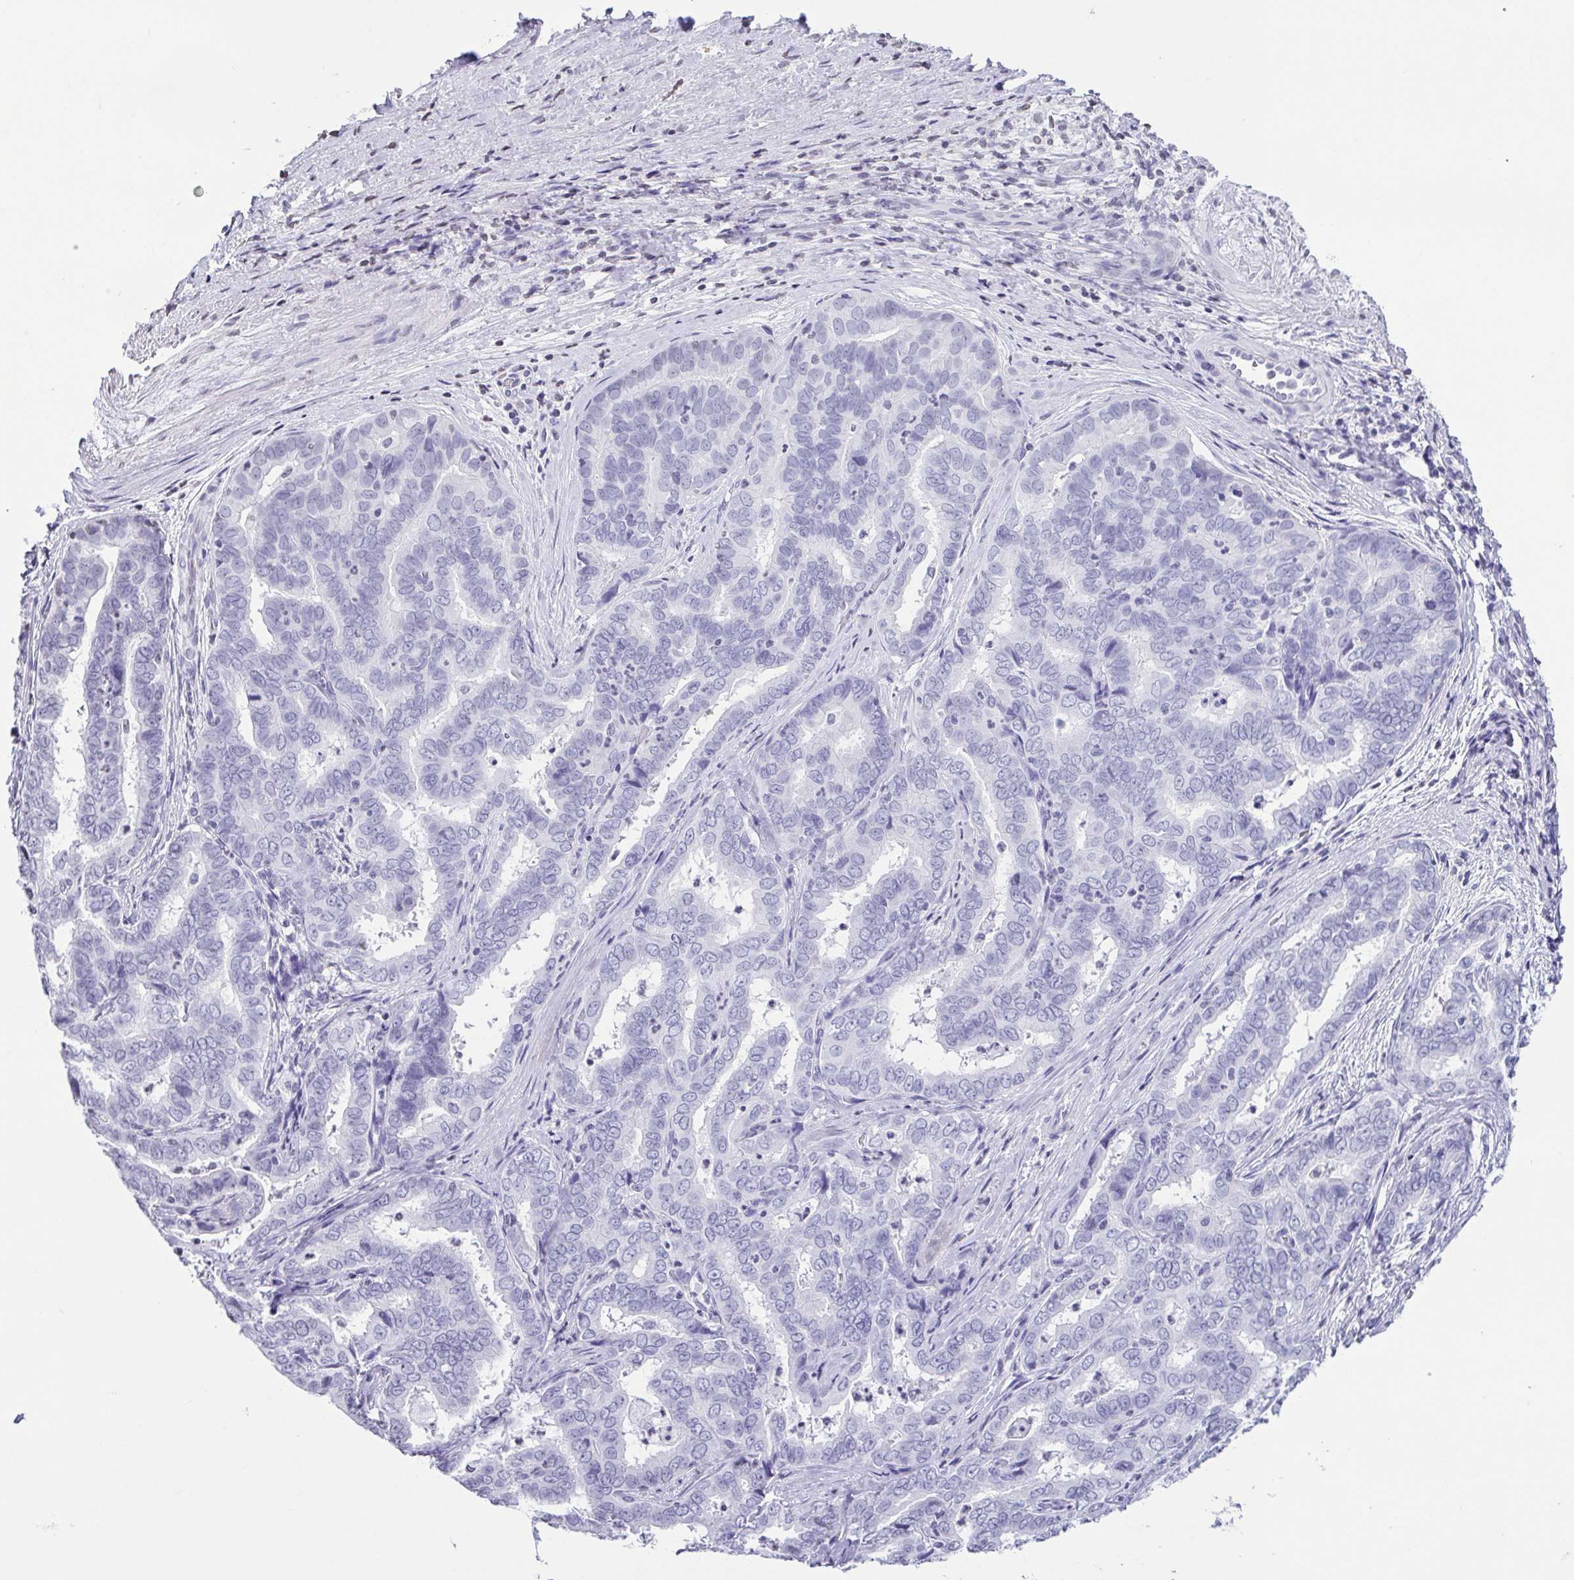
{"staining": {"intensity": "negative", "quantity": "none", "location": "none"}, "tissue": "liver cancer", "cell_type": "Tumor cells", "image_type": "cancer", "snomed": [{"axis": "morphology", "description": "Cholangiocarcinoma"}, {"axis": "topography", "description": "Liver"}], "caption": "IHC photomicrograph of human liver cancer (cholangiocarcinoma) stained for a protein (brown), which shows no staining in tumor cells. Brightfield microscopy of IHC stained with DAB (brown) and hematoxylin (blue), captured at high magnification.", "gene": "VCY1B", "patient": {"sex": "female", "age": 64}}